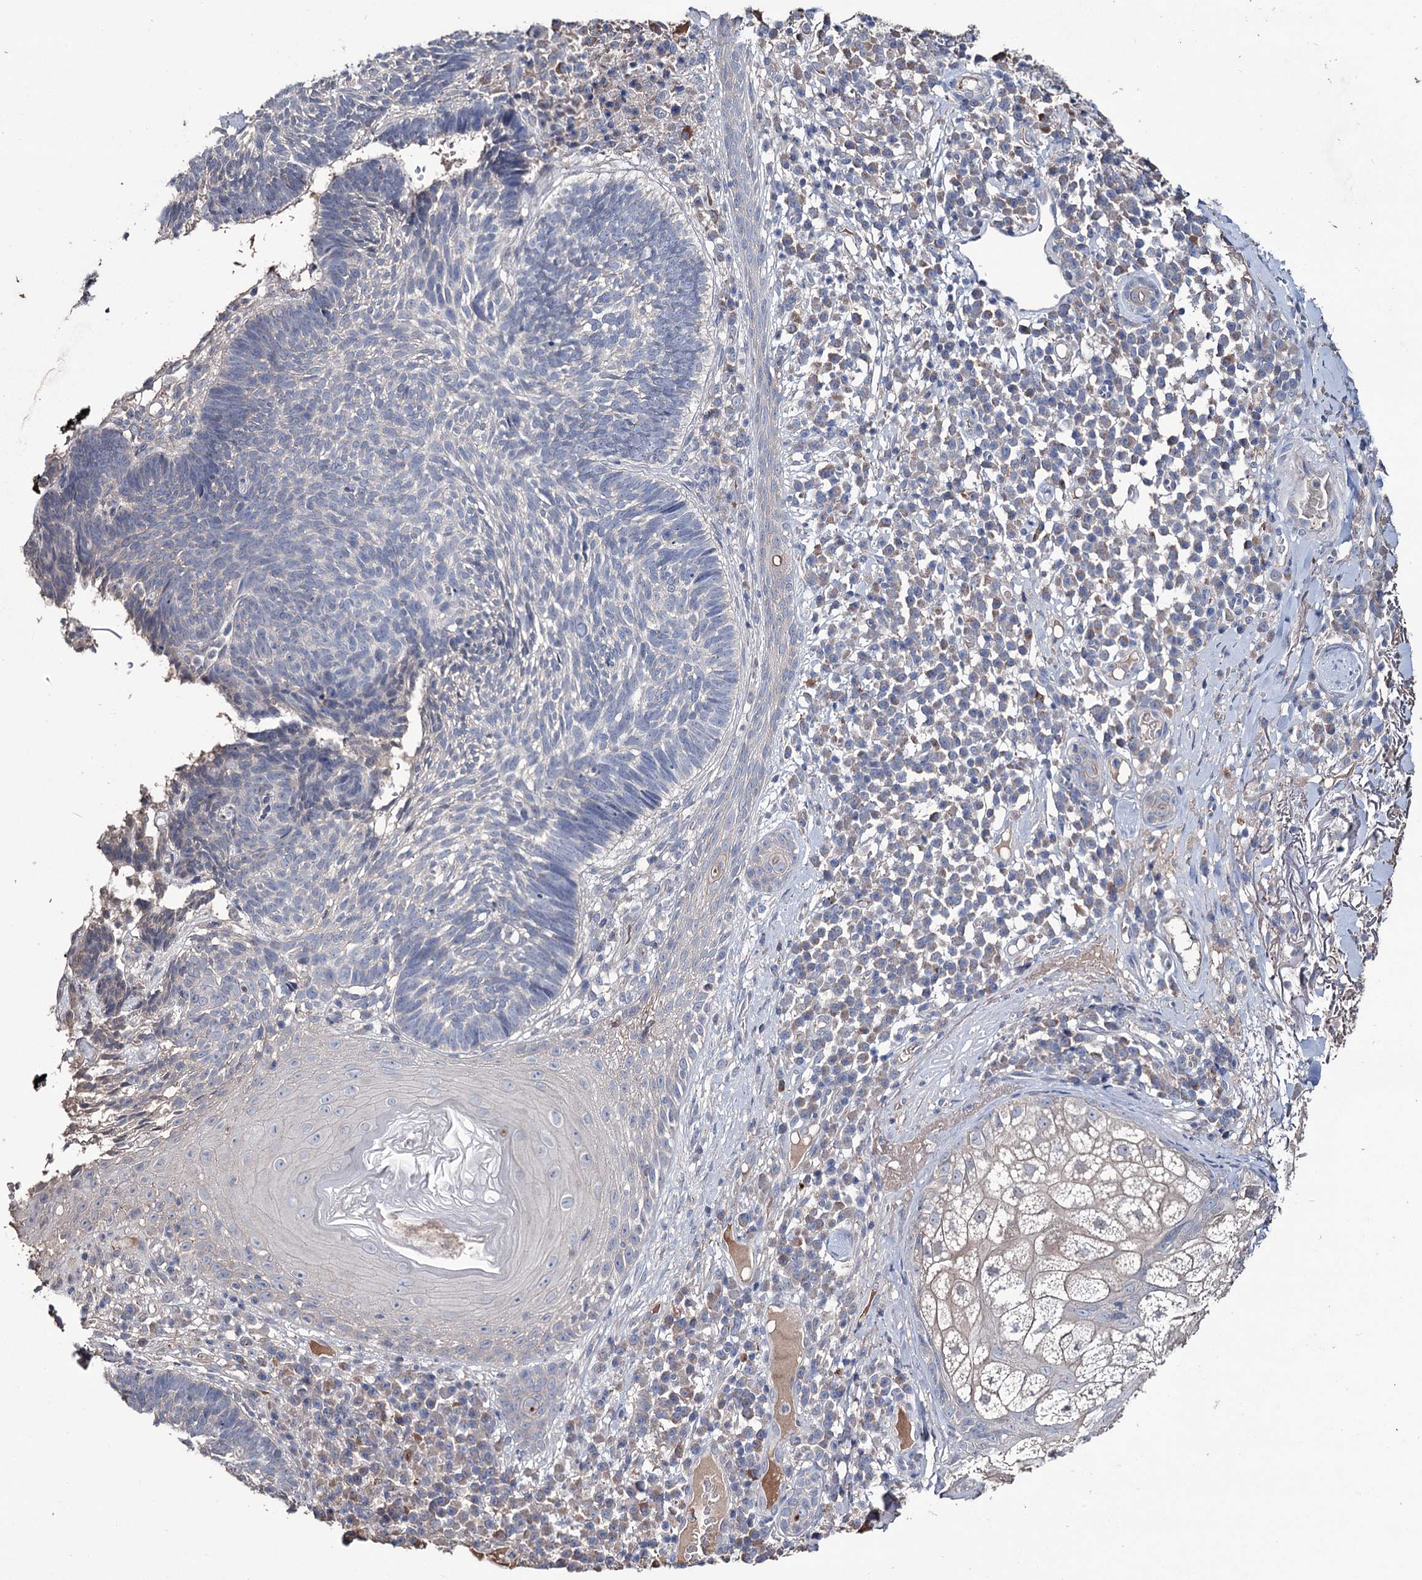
{"staining": {"intensity": "negative", "quantity": "none", "location": "none"}, "tissue": "skin cancer", "cell_type": "Tumor cells", "image_type": "cancer", "snomed": [{"axis": "morphology", "description": "Basal cell carcinoma"}, {"axis": "topography", "description": "Skin"}], "caption": "This is a micrograph of immunohistochemistry (IHC) staining of skin basal cell carcinoma, which shows no staining in tumor cells.", "gene": "EPB41L5", "patient": {"sex": "male", "age": 88}}